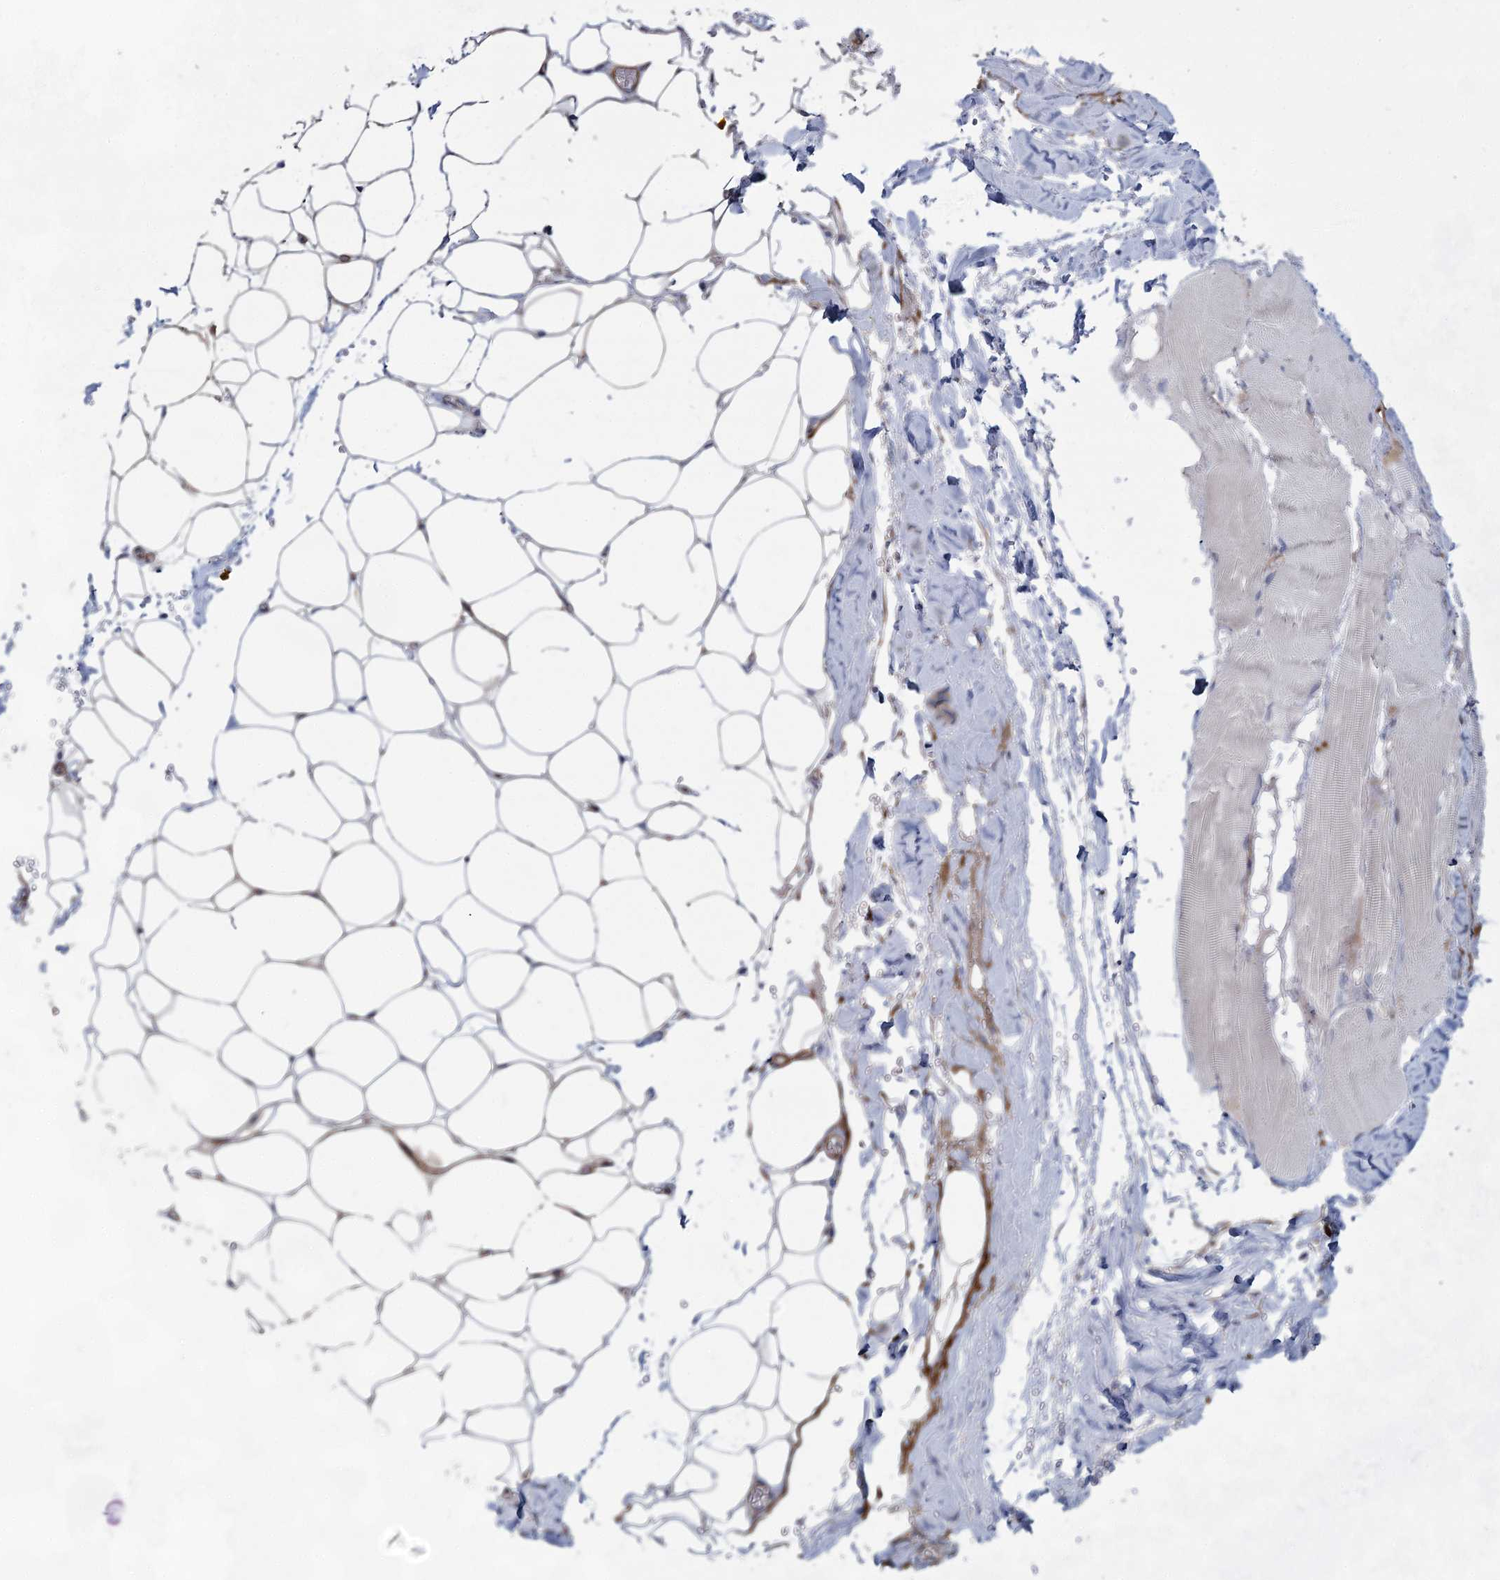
{"staining": {"intensity": "negative", "quantity": "none", "location": "none"}, "tissue": "adipose tissue", "cell_type": "Adipocytes", "image_type": "normal", "snomed": [{"axis": "morphology", "description": "Normal tissue, NOS"}, {"axis": "topography", "description": "Skeletal muscle"}, {"axis": "topography", "description": "Peripheral nerve tissue"}], "caption": "IHC histopathology image of unremarkable adipose tissue: human adipose tissue stained with DAB (3,3'-diaminobenzidine) displays no significant protein positivity in adipocytes. (DAB (3,3'-diaminobenzidine) immunohistochemistry (IHC) with hematoxylin counter stain).", "gene": "ATL2", "patient": {"sex": "female", "age": 55}}